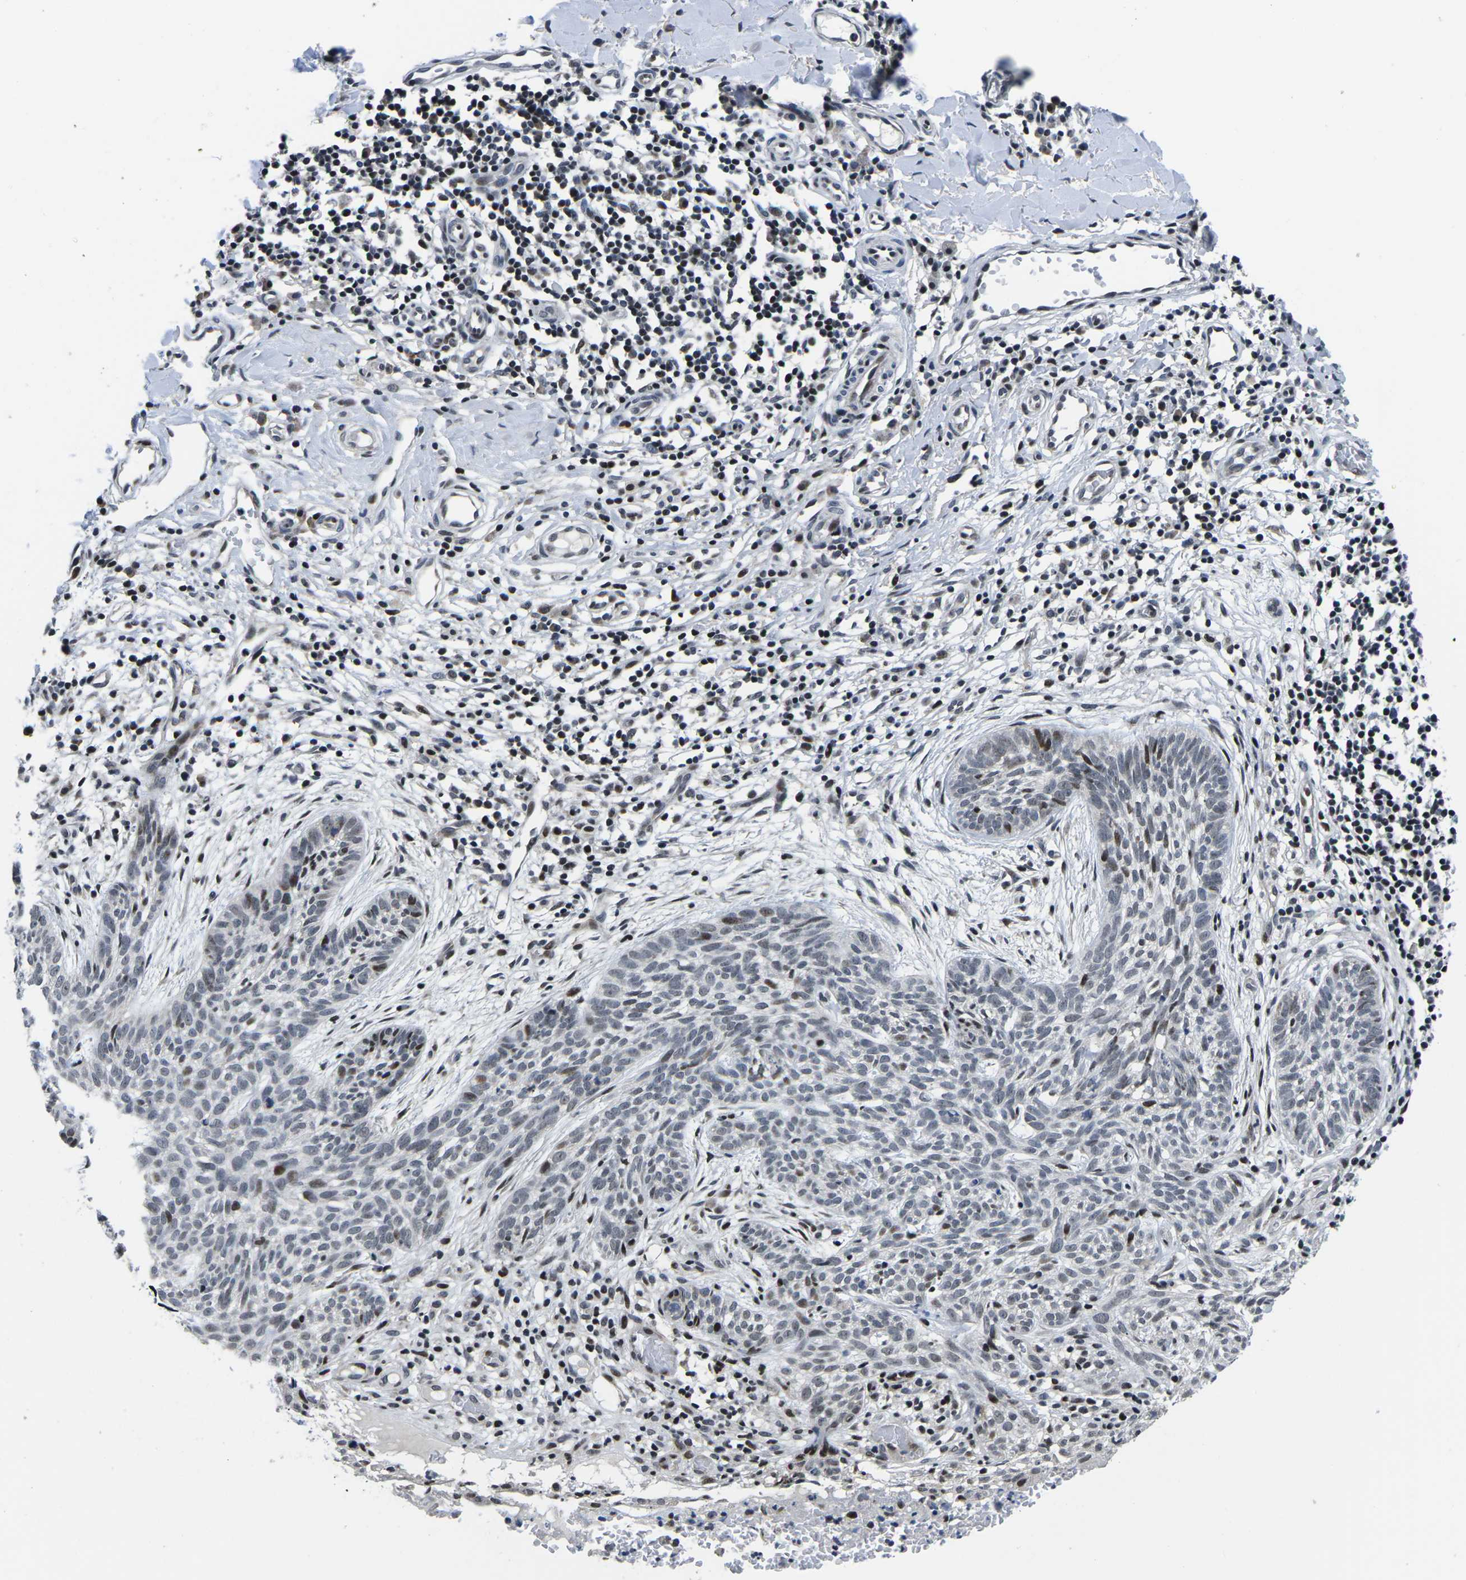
{"staining": {"intensity": "moderate", "quantity": "<25%", "location": "nuclear"}, "tissue": "skin cancer", "cell_type": "Tumor cells", "image_type": "cancer", "snomed": [{"axis": "morphology", "description": "Basal cell carcinoma"}, {"axis": "topography", "description": "Skin"}], "caption": "A brown stain highlights moderate nuclear expression of a protein in human basal cell carcinoma (skin) tumor cells.", "gene": "CDC73", "patient": {"sex": "female", "age": 59}}